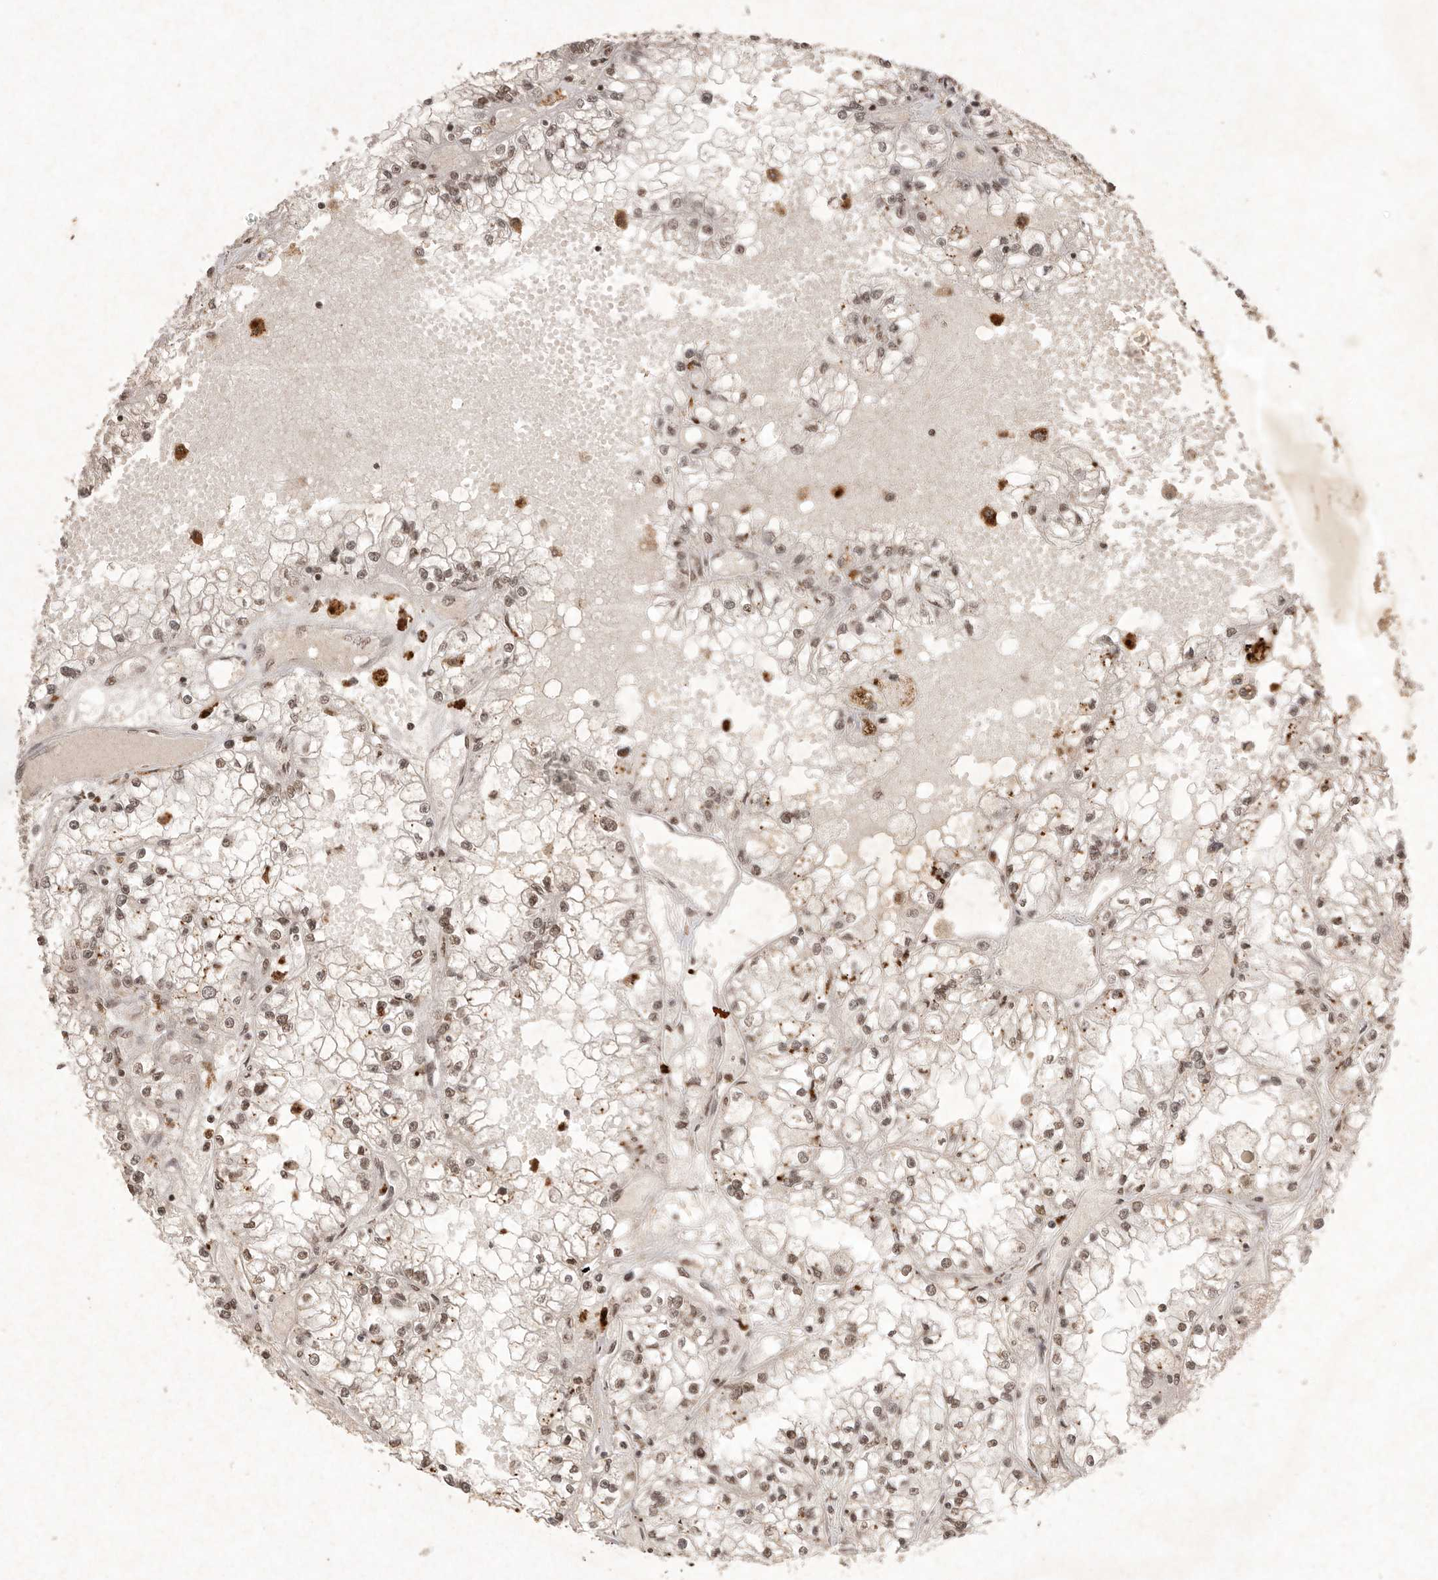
{"staining": {"intensity": "weak", "quantity": ">75%", "location": "nuclear"}, "tissue": "renal cancer", "cell_type": "Tumor cells", "image_type": "cancer", "snomed": [{"axis": "morphology", "description": "Adenocarcinoma, NOS"}, {"axis": "topography", "description": "Kidney"}], "caption": "A brown stain shows weak nuclear staining of a protein in adenocarcinoma (renal) tumor cells.", "gene": "NKX3-2", "patient": {"sex": "male", "age": 56}}